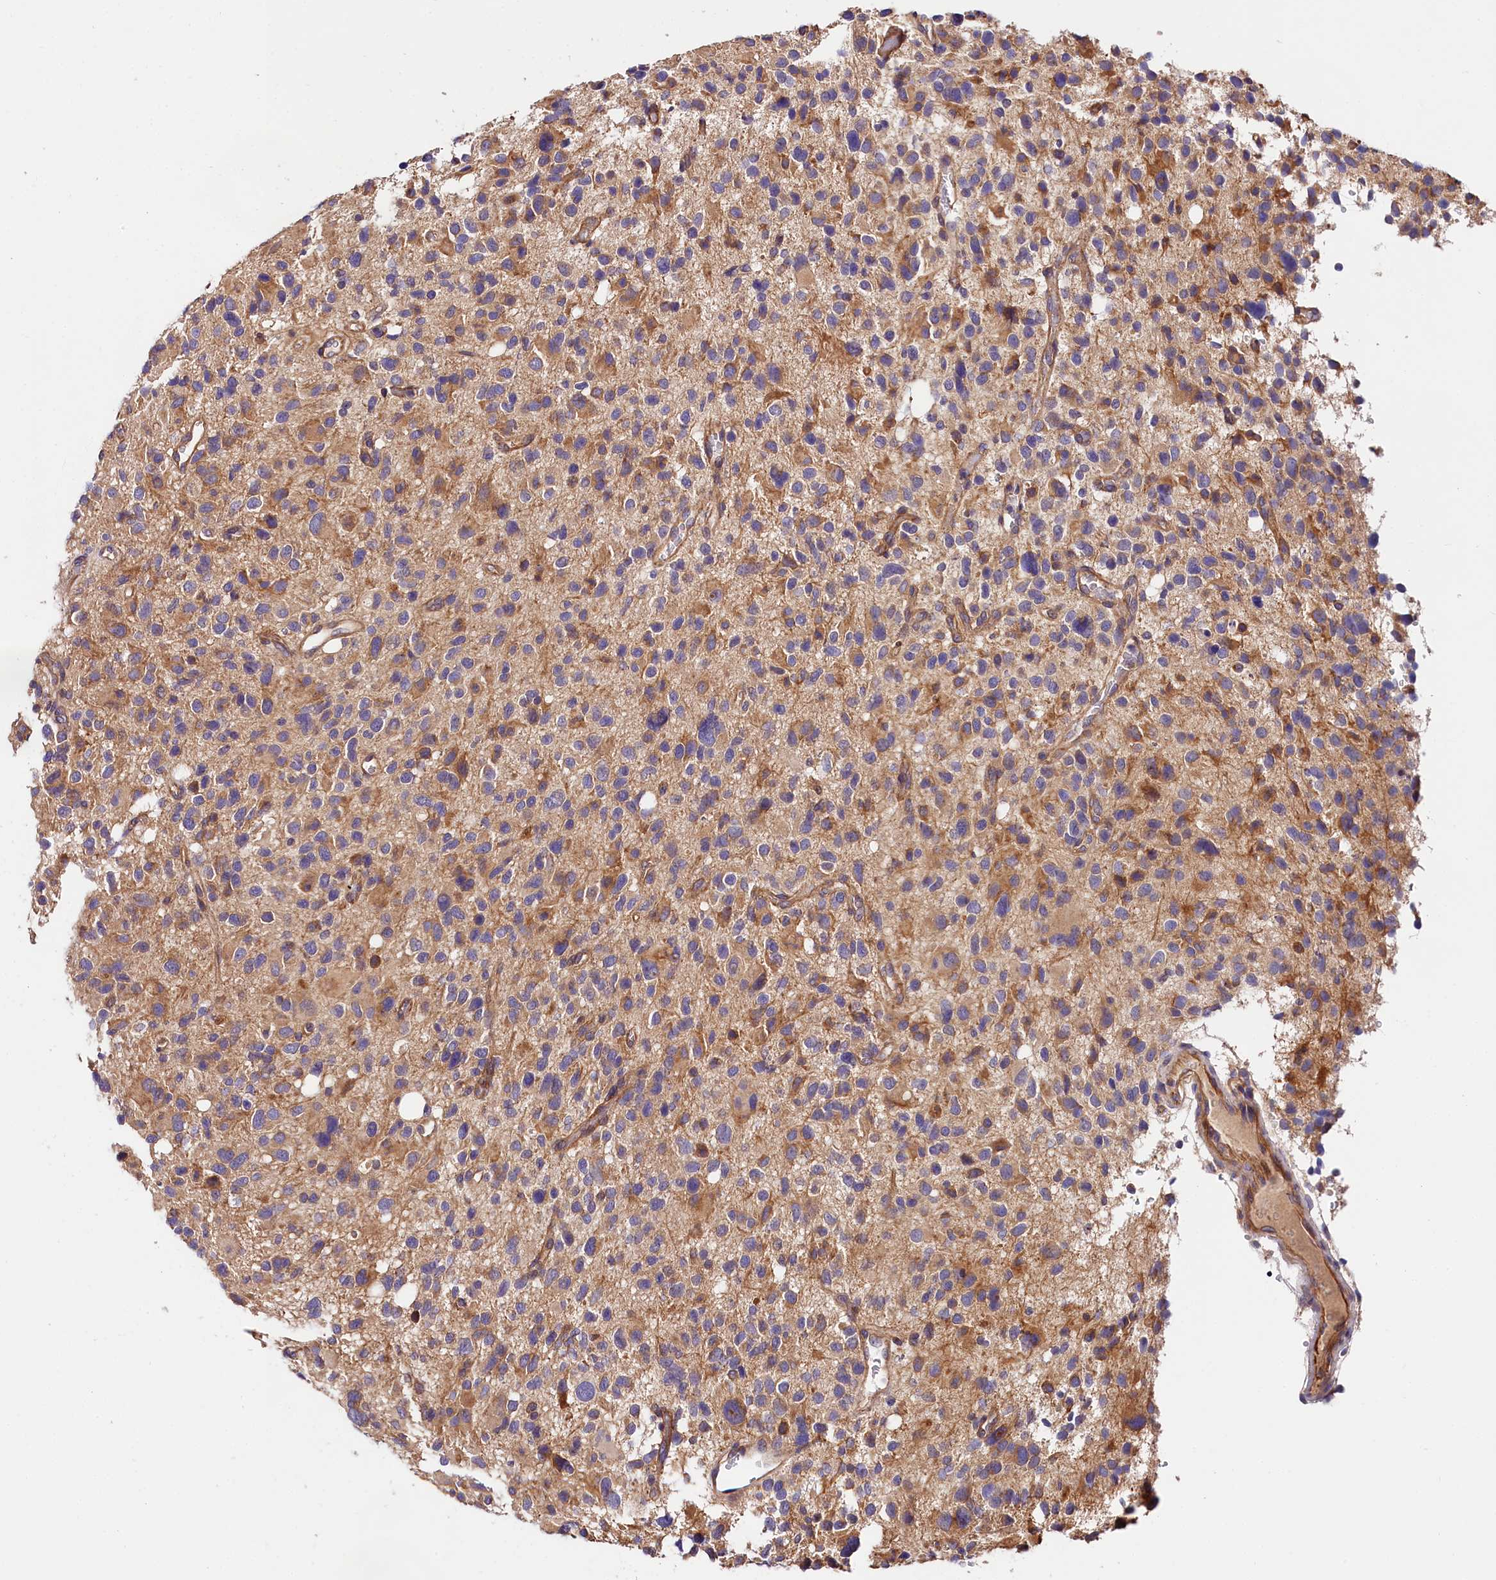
{"staining": {"intensity": "moderate", "quantity": "25%-75%", "location": "cytoplasmic/membranous"}, "tissue": "glioma", "cell_type": "Tumor cells", "image_type": "cancer", "snomed": [{"axis": "morphology", "description": "Glioma, malignant, High grade"}, {"axis": "topography", "description": "Brain"}], "caption": "Moderate cytoplasmic/membranous protein positivity is identified in about 25%-75% of tumor cells in glioma.", "gene": "SPG11", "patient": {"sex": "male", "age": 48}}